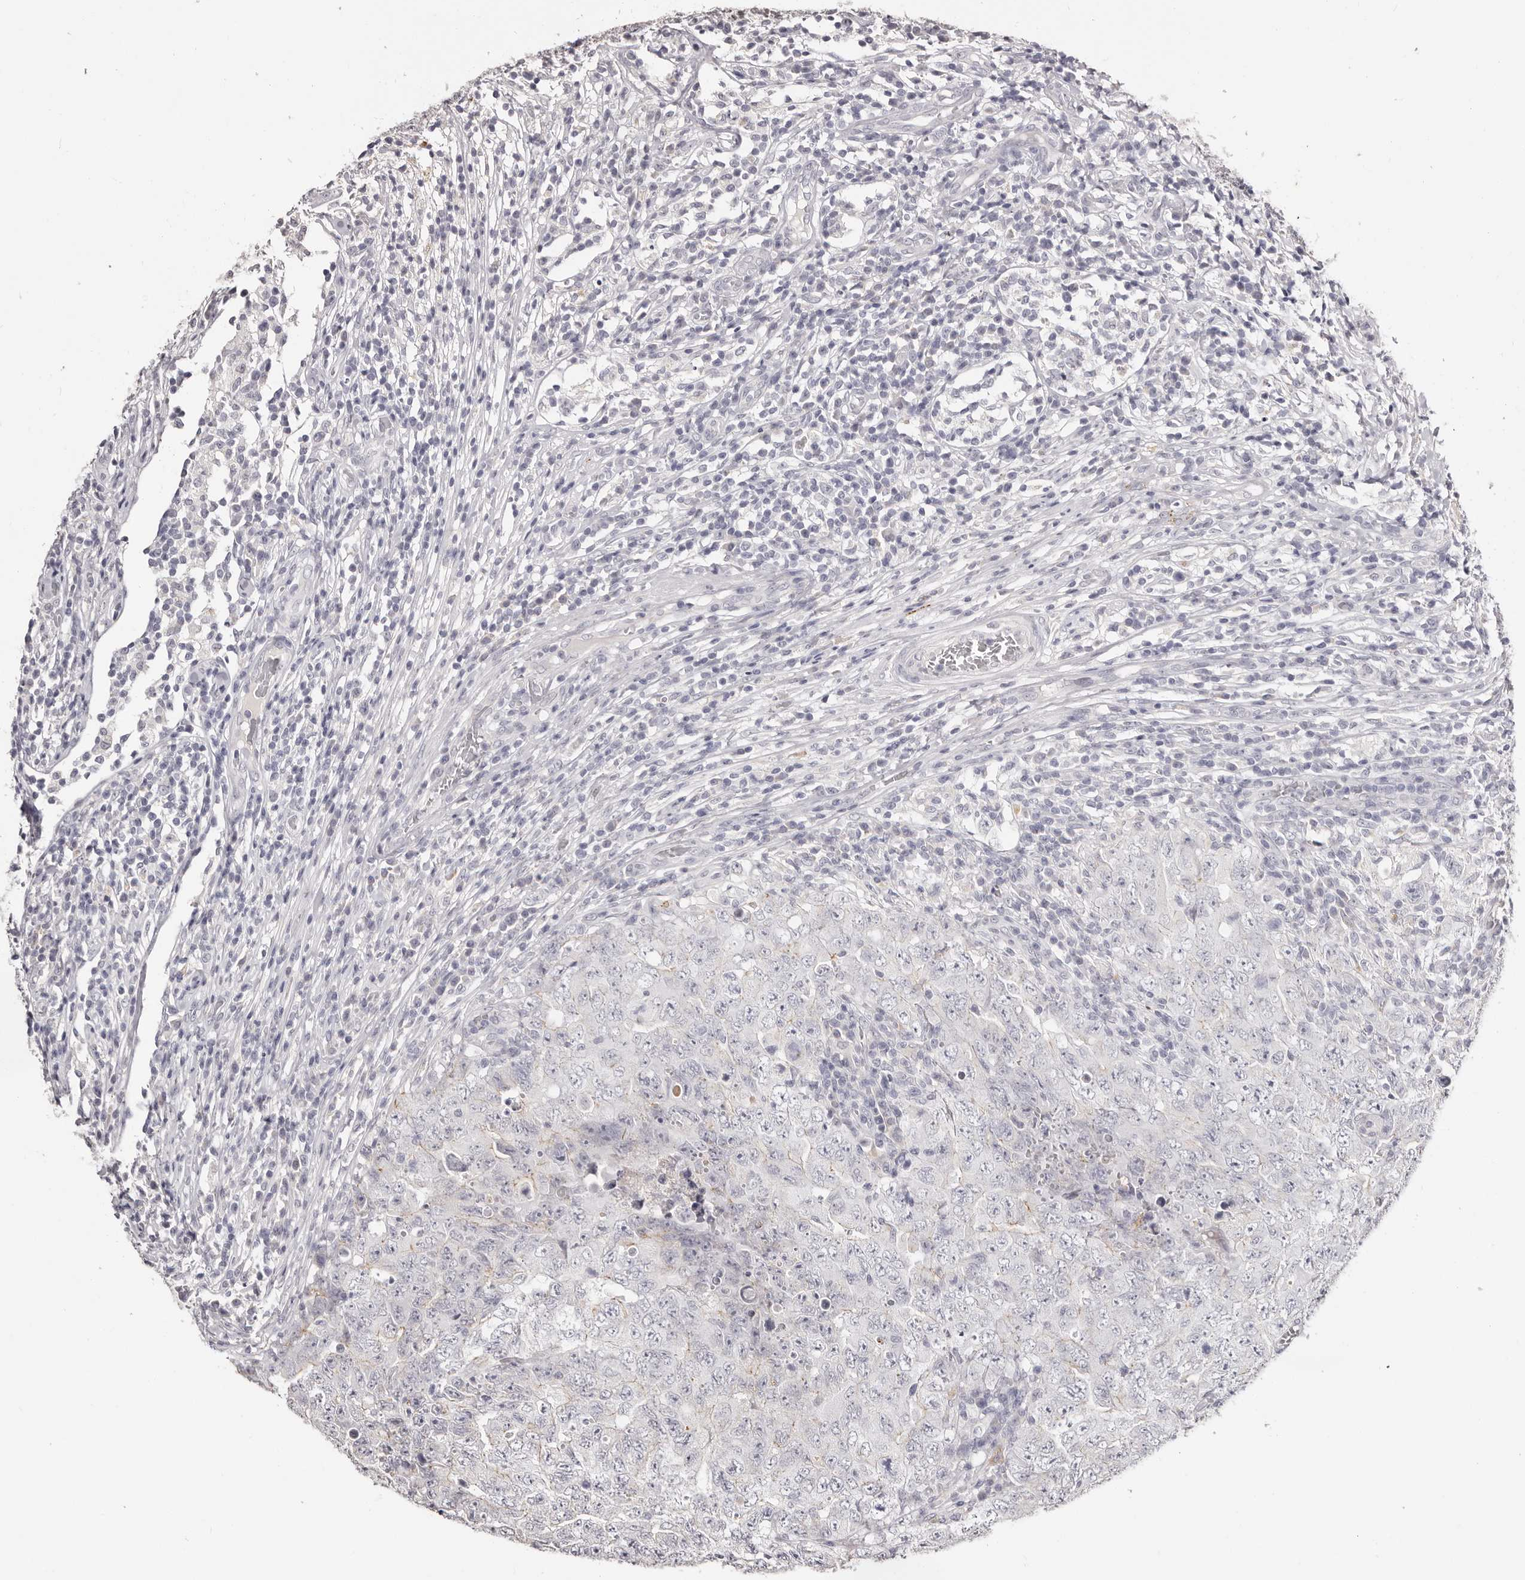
{"staining": {"intensity": "negative", "quantity": "none", "location": "none"}, "tissue": "testis cancer", "cell_type": "Tumor cells", "image_type": "cancer", "snomed": [{"axis": "morphology", "description": "Carcinoma, Embryonal, NOS"}, {"axis": "topography", "description": "Testis"}], "caption": "There is no significant staining in tumor cells of testis embryonal carcinoma. (DAB immunohistochemistry with hematoxylin counter stain).", "gene": "PCDHB6", "patient": {"sex": "male", "age": 26}}